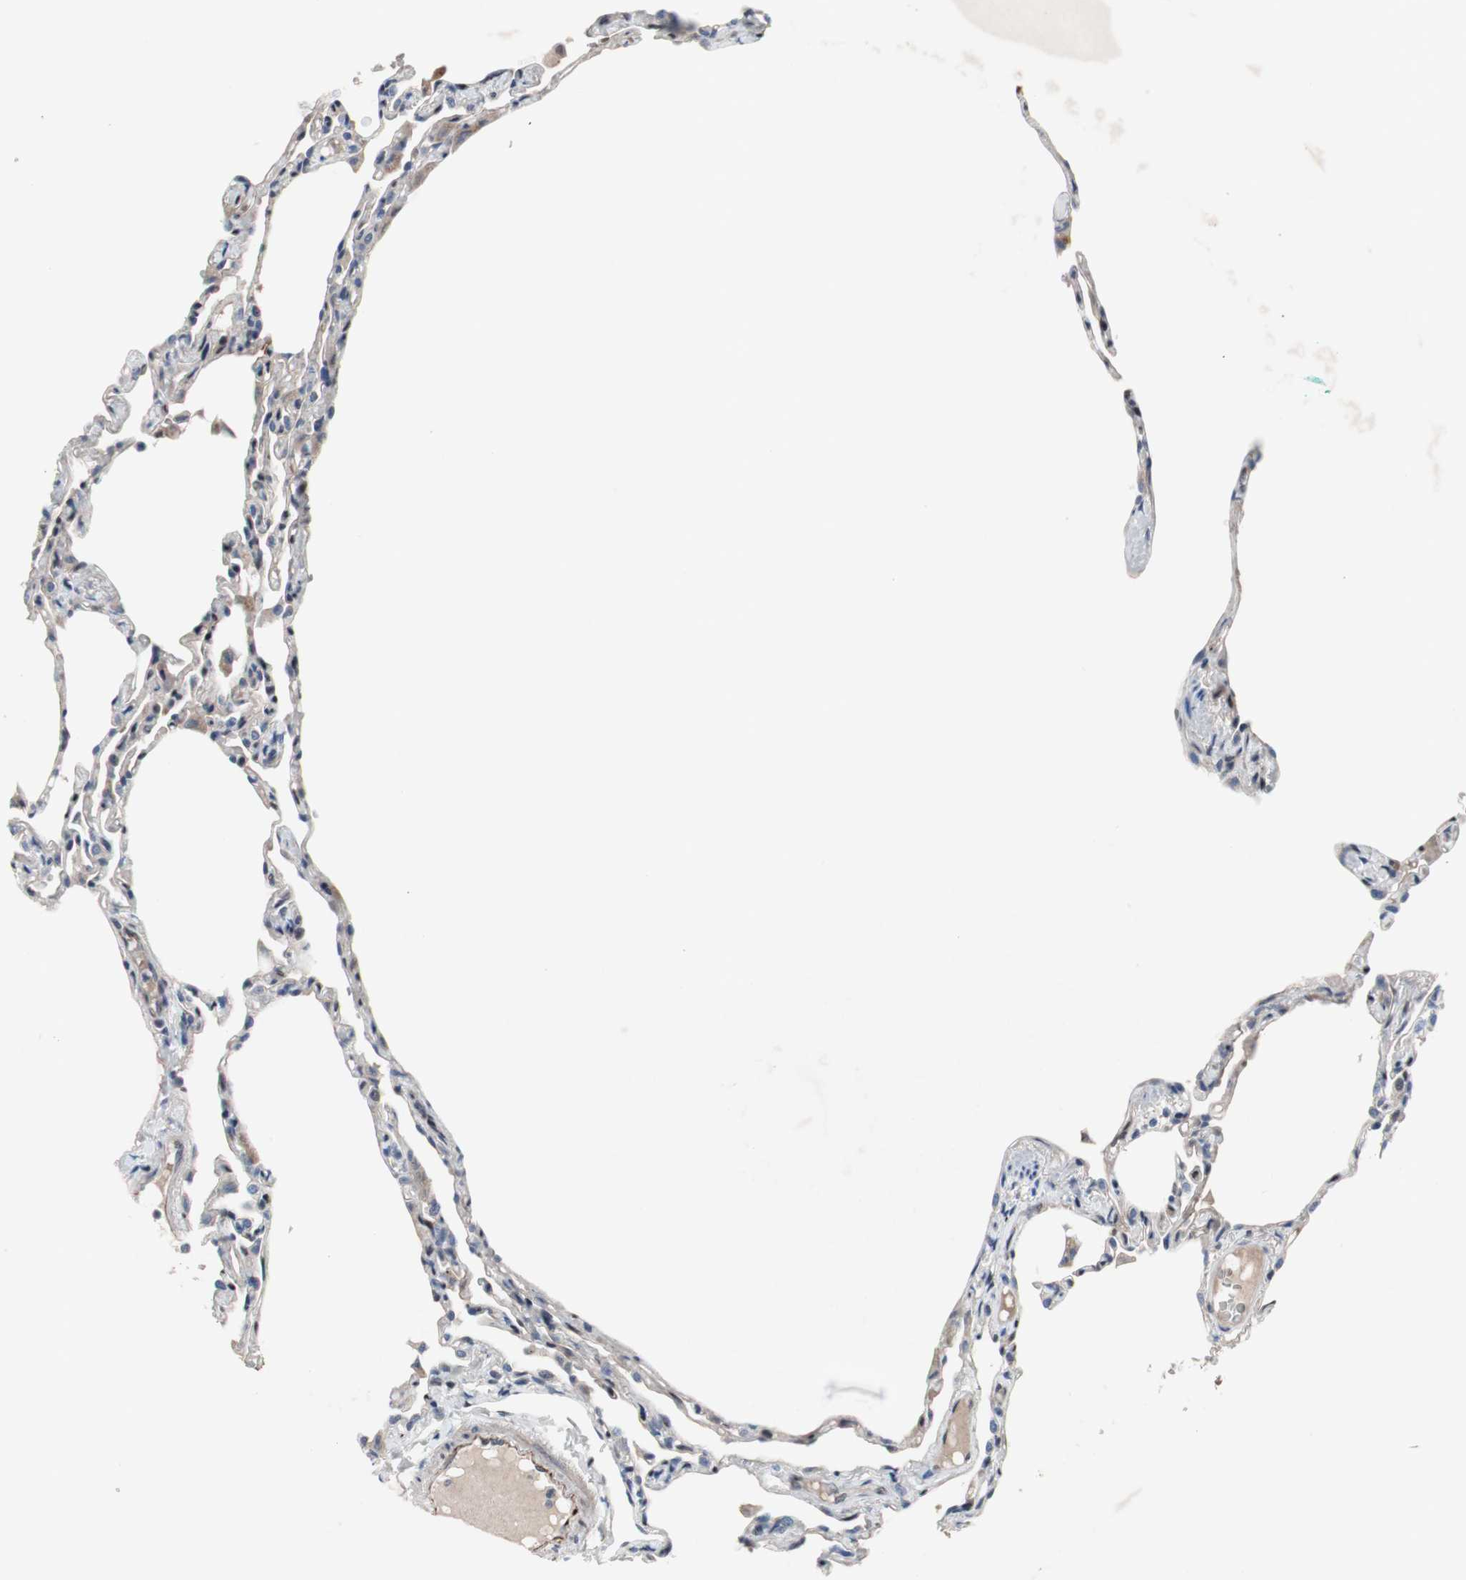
{"staining": {"intensity": "weak", "quantity": "<25%", "location": "nuclear"}, "tissue": "lung", "cell_type": "Alveolar cells", "image_type": "normal", "snomed": [{"axis": "morphology", "description": "Normal tissue, NOS"}, {"axis": "topography", "description": "Lung"}], "caption": "Immunohistochemical staining of benign human lung displays no significant staining in alveolar cells. Brightfield microscopy of immunohistochemistry (IHC) stained with DAB (brown) and hematoxylin (blue), captured at high magnification.", "gene": "PINX1", "patient": {"sex": "female", "age": 49}}